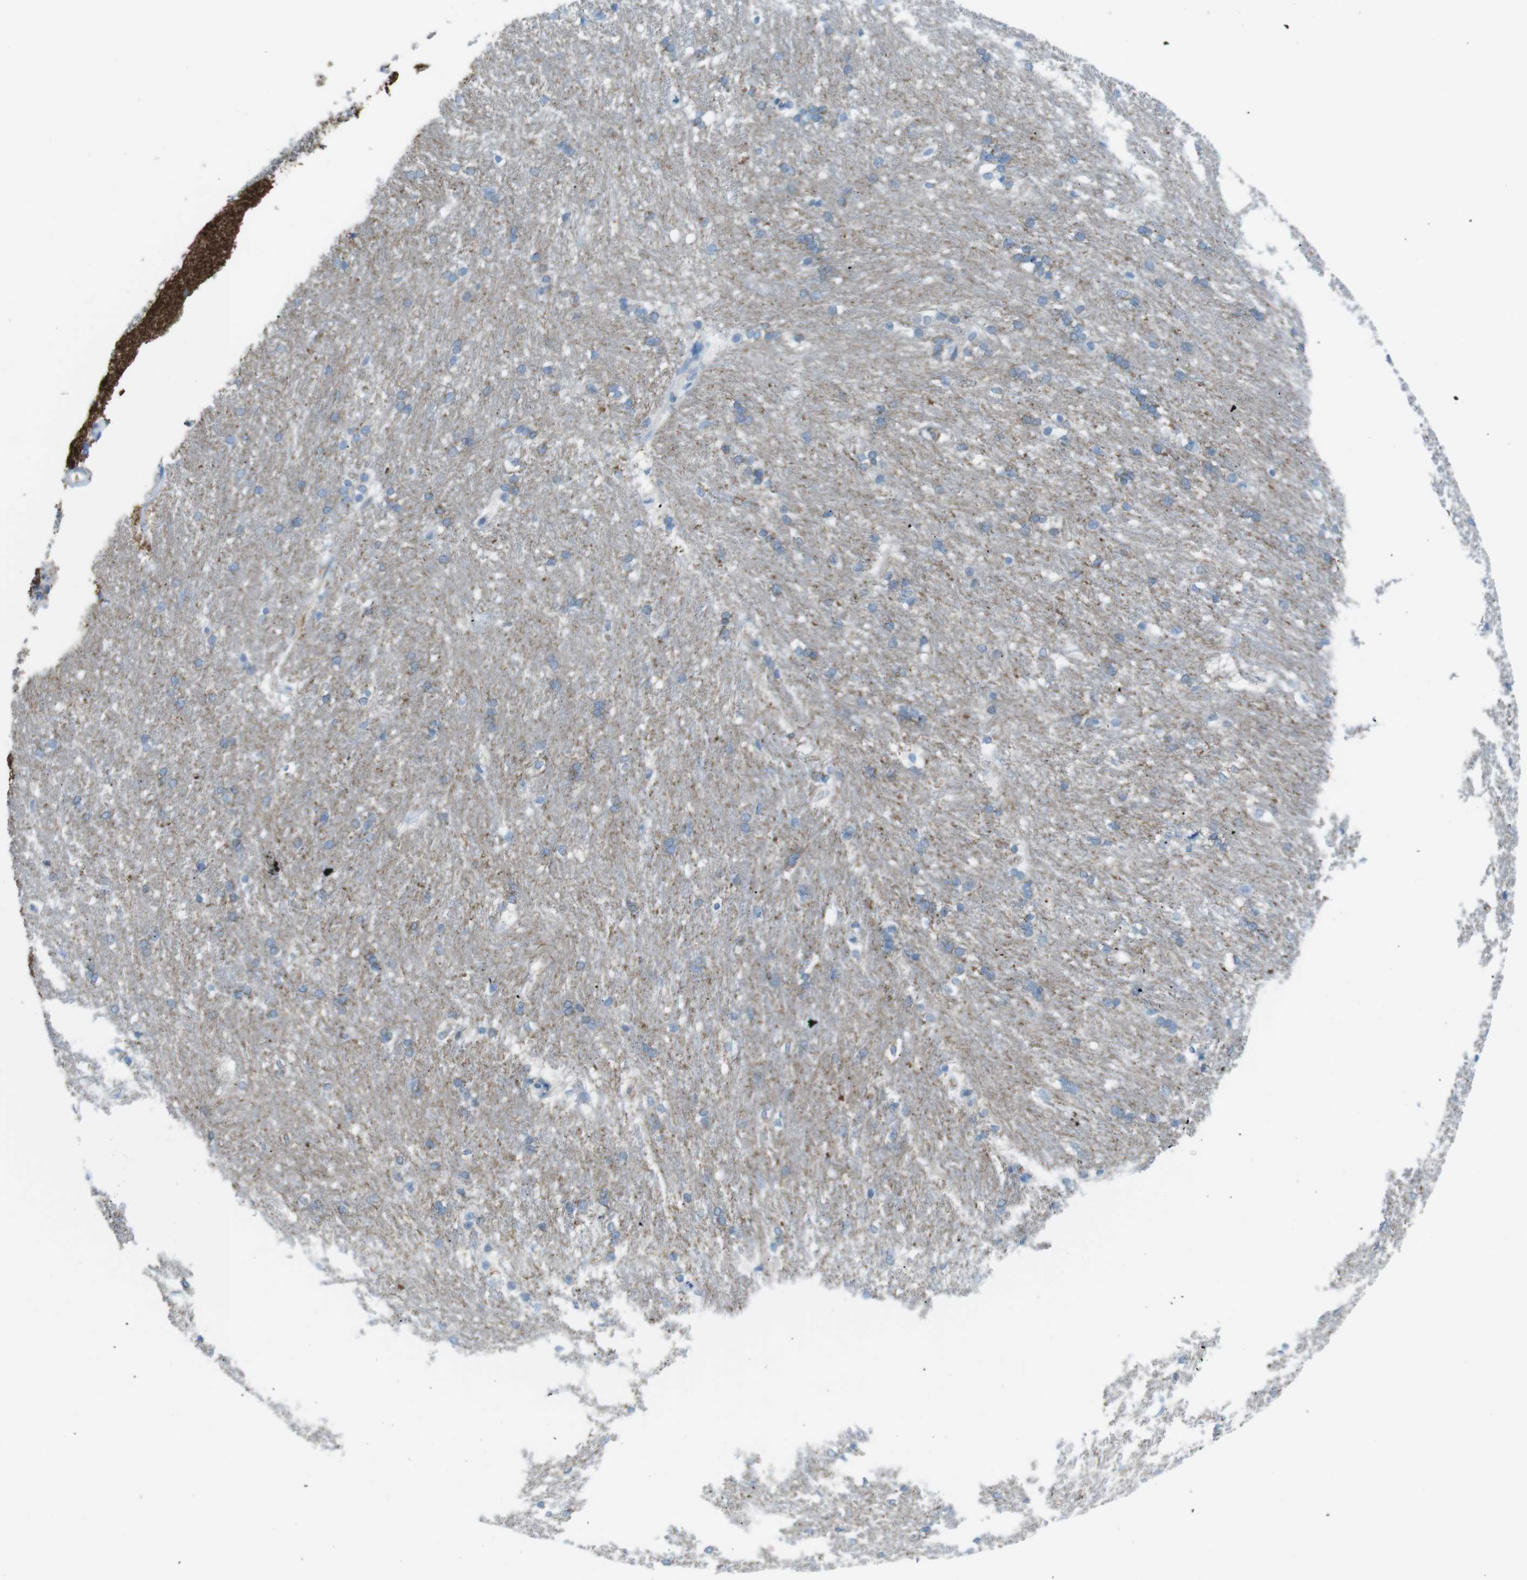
{"staining": {"intensity": "moderate", "quantity": "<25%", "location": "cytoplasmic/membranous"}, "tissue": "caudate", "cell_type": "Glial cells", "image_type": "normal", "snomed": [{"axis": "morphology", "description": "Normal tissue, NOS"}, {"axis": "topography", "description": "Lateral ventricle wall"}], "caption": "Caudate stained for a protein (brown) demonstrates moderate cytoplasmic/membranous positive staining in approximately <25% of glial cells.", "gene": "VAMP1", "patient": {"sex": "female", "age": 19}}